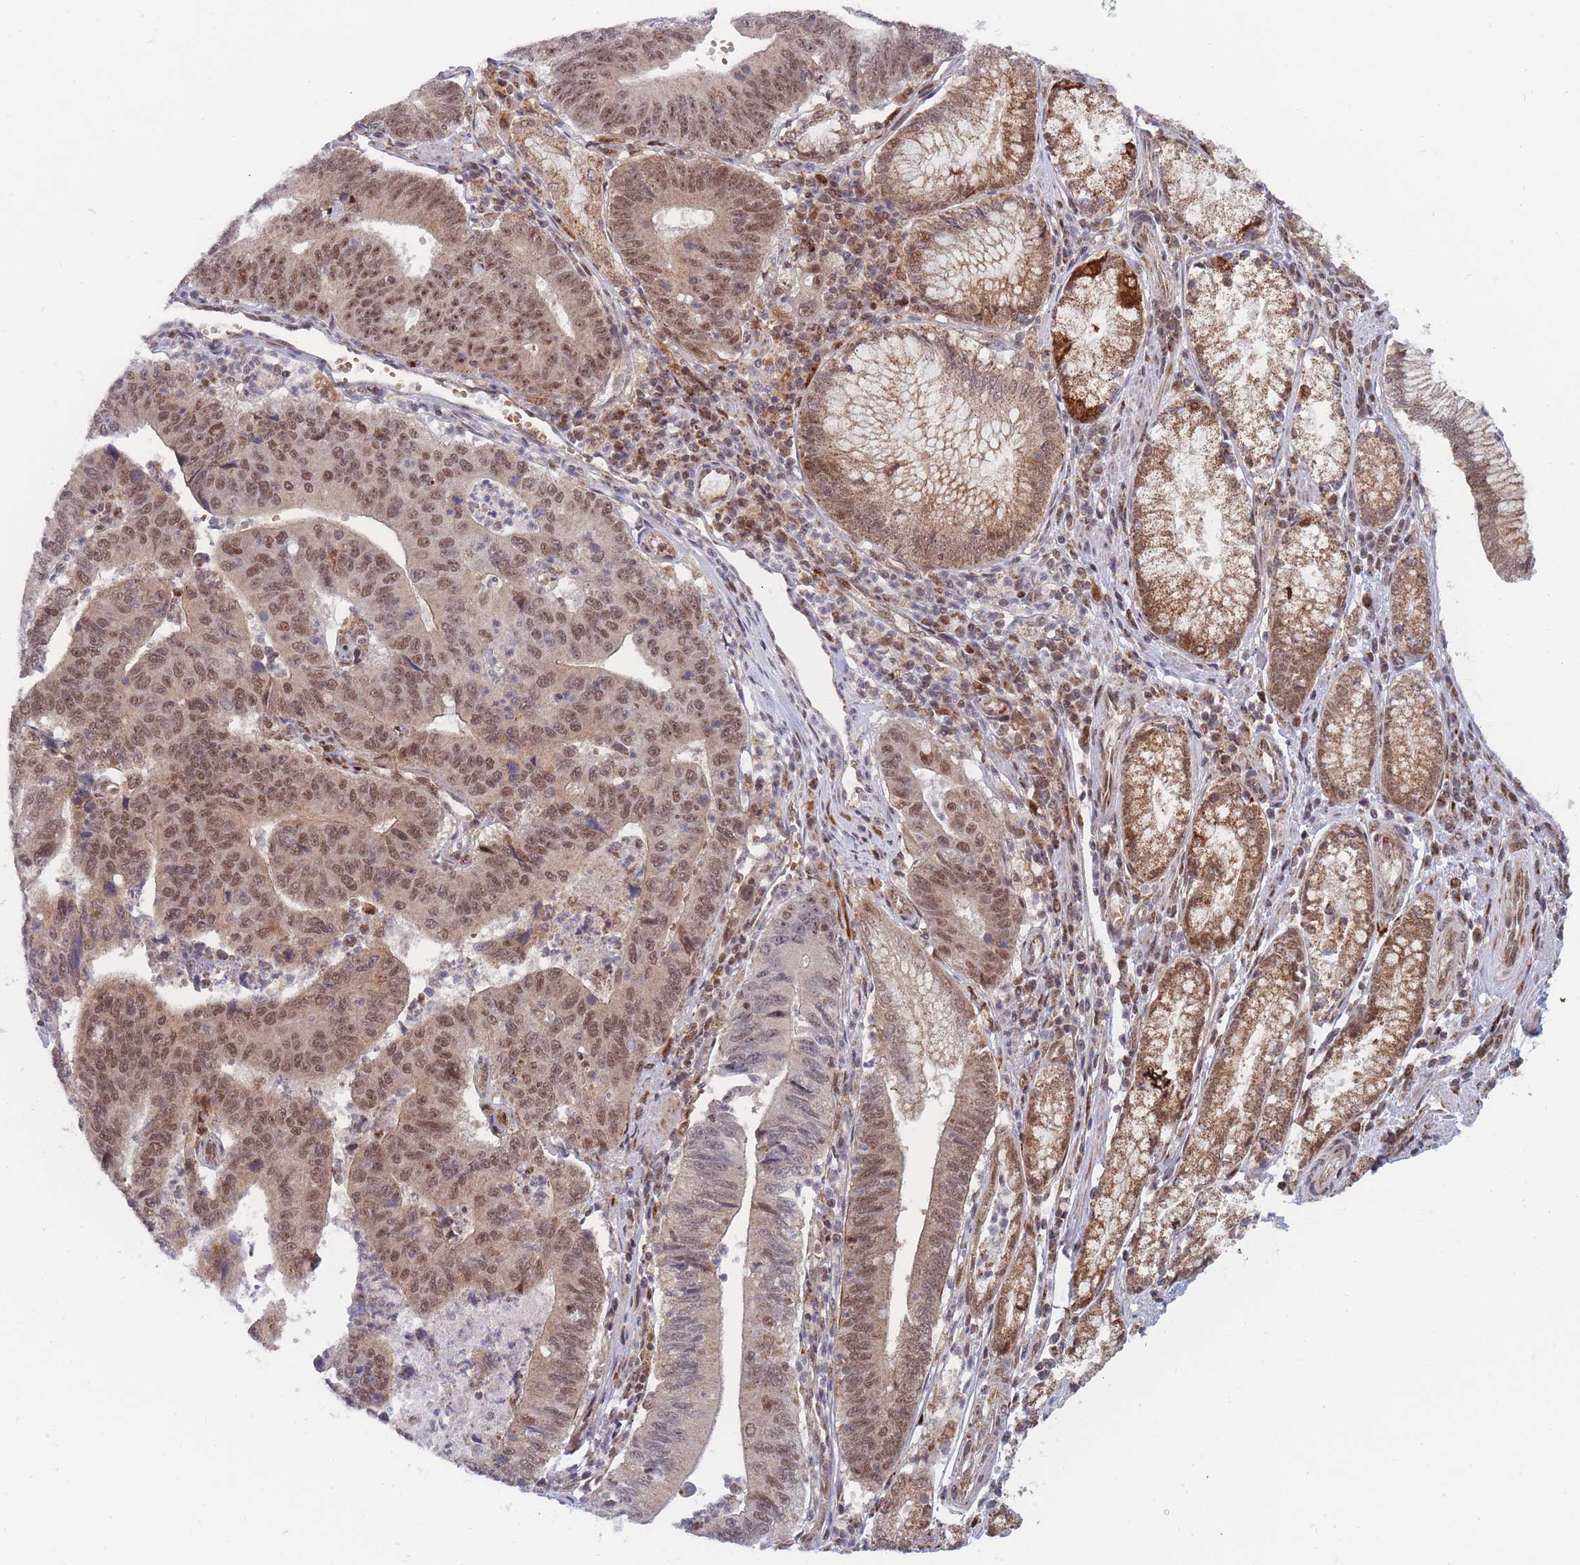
{"staining": {"intensity": "moderate", "quantity": ">75%", "location": "nuclear"}, "tissue": "stomach cancer", "cell_type": "Tumor cells", "image_type": "cancer", "snomed": [{"axis": "morphology", "description": "Adenocarcinoma, NOS"}, {"axis": "topography", "description": "Stomach"}], "caption": "Immunohistochemistry image of neoplastic tissue: stomach cancer (adenocarcinoma) stained using IHC shows medium levels of moderate protein expression localized specifically in the nuclear of tumor cells, appearing as a nuclear brown color.", "gene": "BOD1L1", "patient": {"sex": "male", "age": 59}}